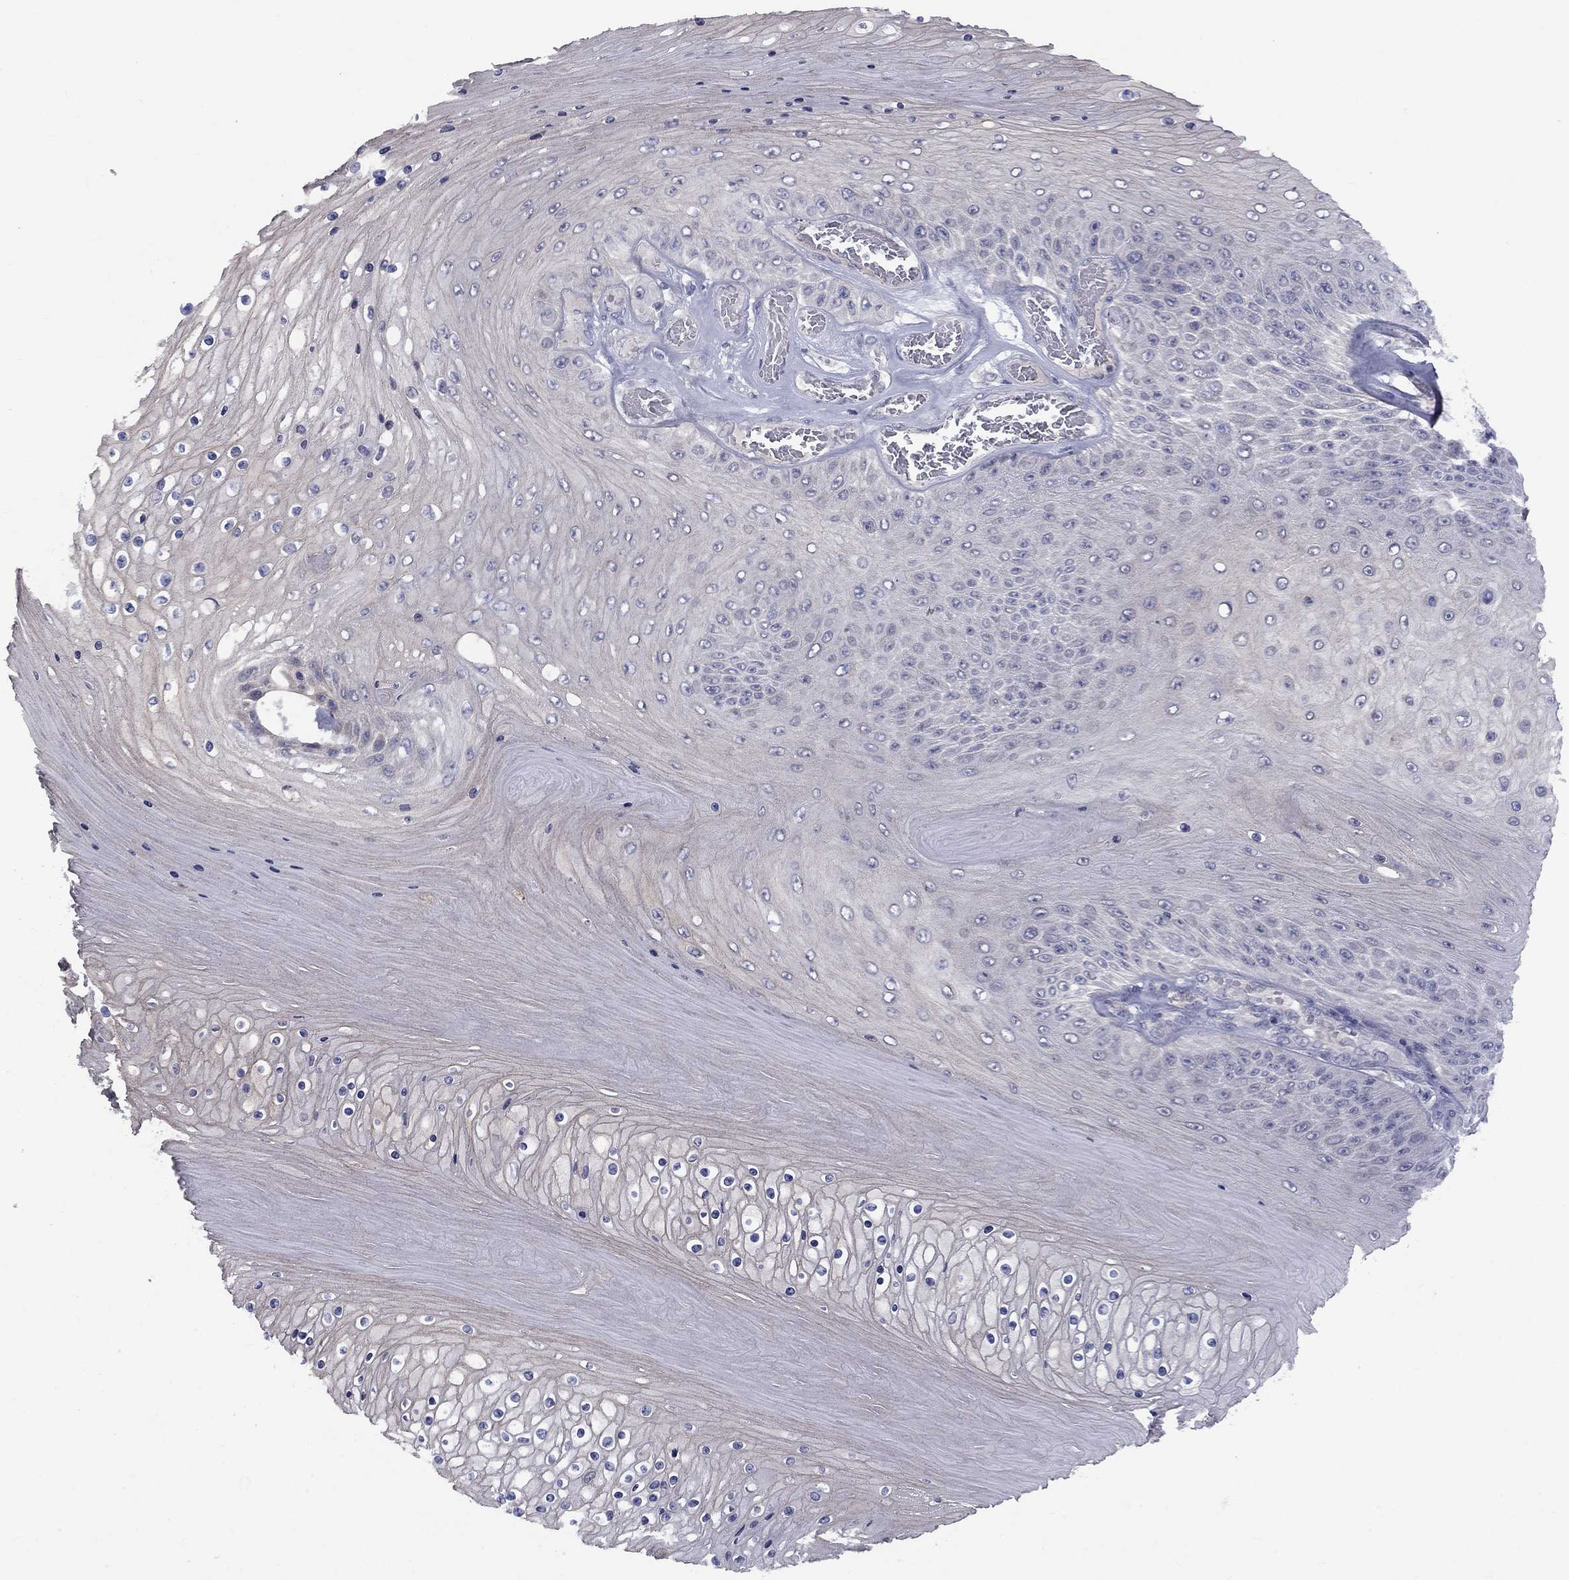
{"staining": {"intensity": "negative", "quantity": "none", "location": "none"}, "tissue": "skin cancer", "cell_type": "Tumor cells", "image_type": "cancer", "snomed": [{"axis": "morphology", "description": "Squamous cell carcinoma, NOS"}, {"axis": "topography", "description": "Skin"}], "caption": "DAB (3,3'-diaminobenzidine) immunohistochemical staining of human squamous cell carcinoma (skin) demonstrates no significant staining in tumor cells. The staining is performed using DAB (3,3'-diaminobenzidine) brown chromogen with nuclei counter-stained in using hematoxylin.", "gene": "CACNA1A", "patient": {"sex": "male", "age": 62}}